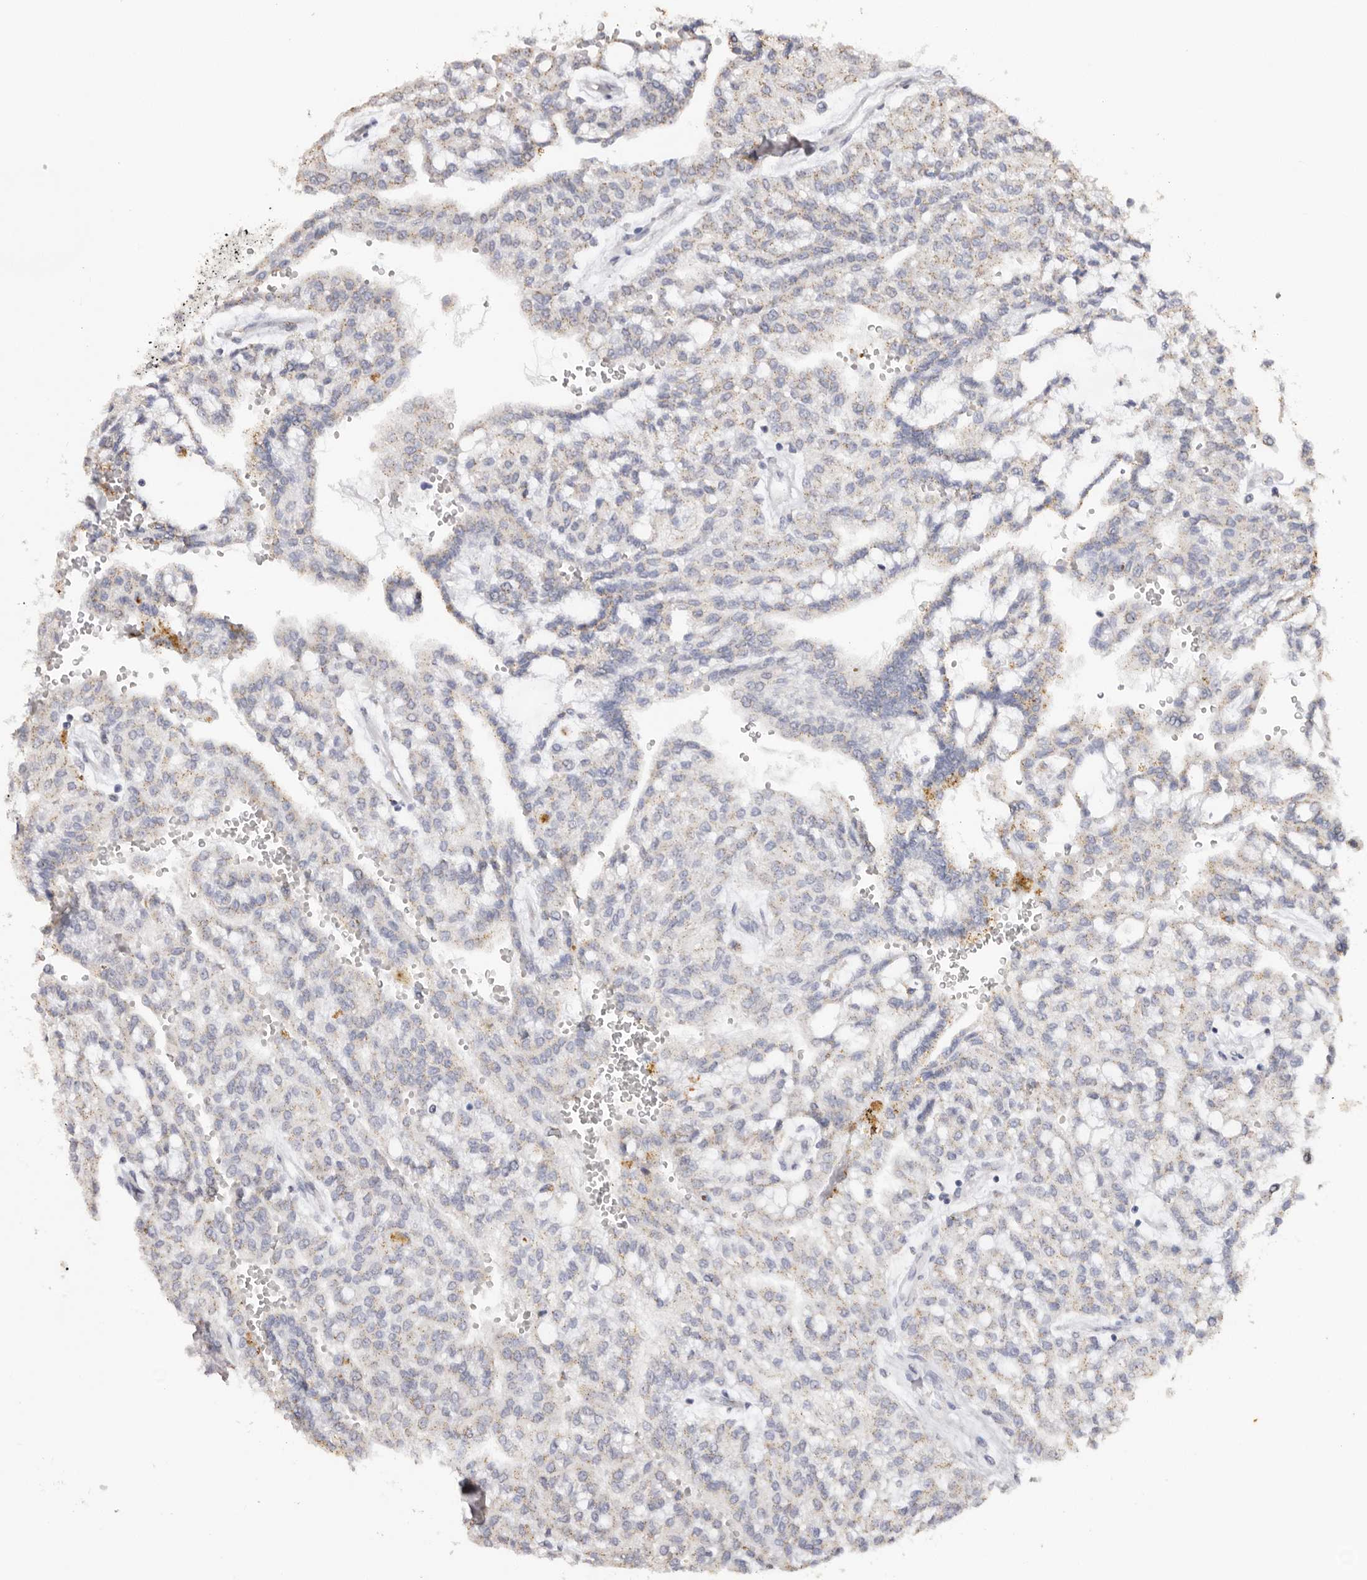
{"staining": {"intensity": "weak", "quantity": ">75%", "location": "cytoplasmic/membranous"}, "tissue": "renal cancer", "cell_type": "Tumor cells", "image_type": "cancer", "snomed": [{"axis": "morphology", "description": "Adenocarcinoma, NOS"}, {"axis": "topography", "description": "Kidney"}], "caption": "High-power microscopy captured an immunohistochemistry image of adenocarcinoma (renal), revealing weak cytoplasmic/membranous positivity in approximately >75% of tumor cells. (DAB (3,3'-diaminobenzidine) IHC, brown staining for protein, blue staining for nuclei).", "gene": "LGALS7B", "patient": {"sex": "male", "age": 63}}